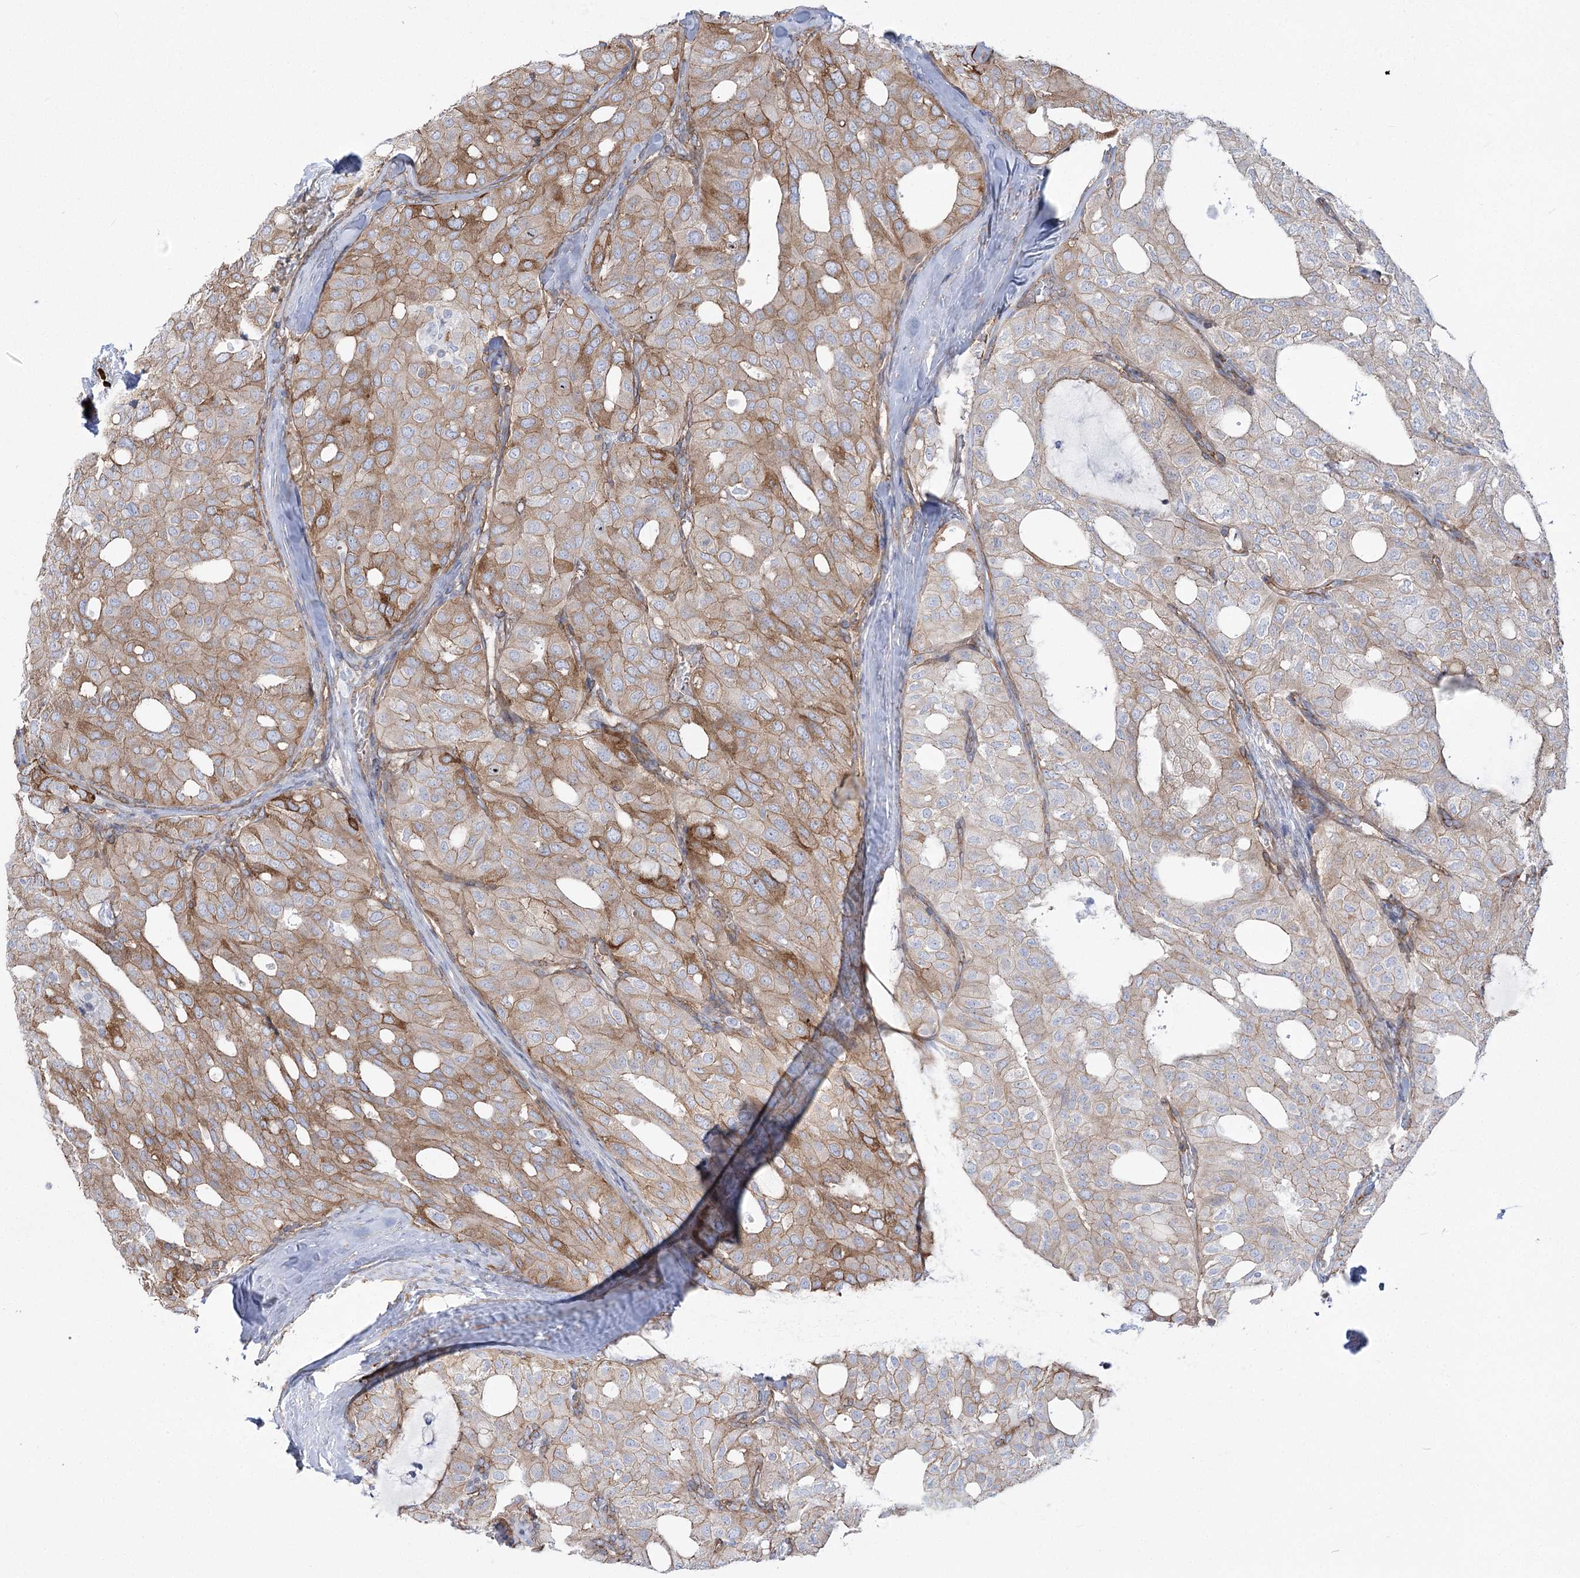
{"staining": {"intensity": "moderate", "quantity": ">75%", "location": "cytoplasmic/membranous"}, "tissue": "thyroid cancer", "cell_type": "Tumor cells", "image_type": "cancer", "snomed": [{"axis": "morphology", "description": "Follicular adenoma carcinoma, NOS"}, {"axis": "topography", "description": "Thyroid gland"}], "caption": "Thyroid cancer (follicular adenoma carcinoma) stained with immunohistochemistry displays moderate cytoplasmic/membranous positivity in about >75% of tumor cells. (DAB IHC, brown staining for protein, blue staining for nuclei).", "gene": "PLEKHA5", "patient": {"sex": "male", "age": 75}}